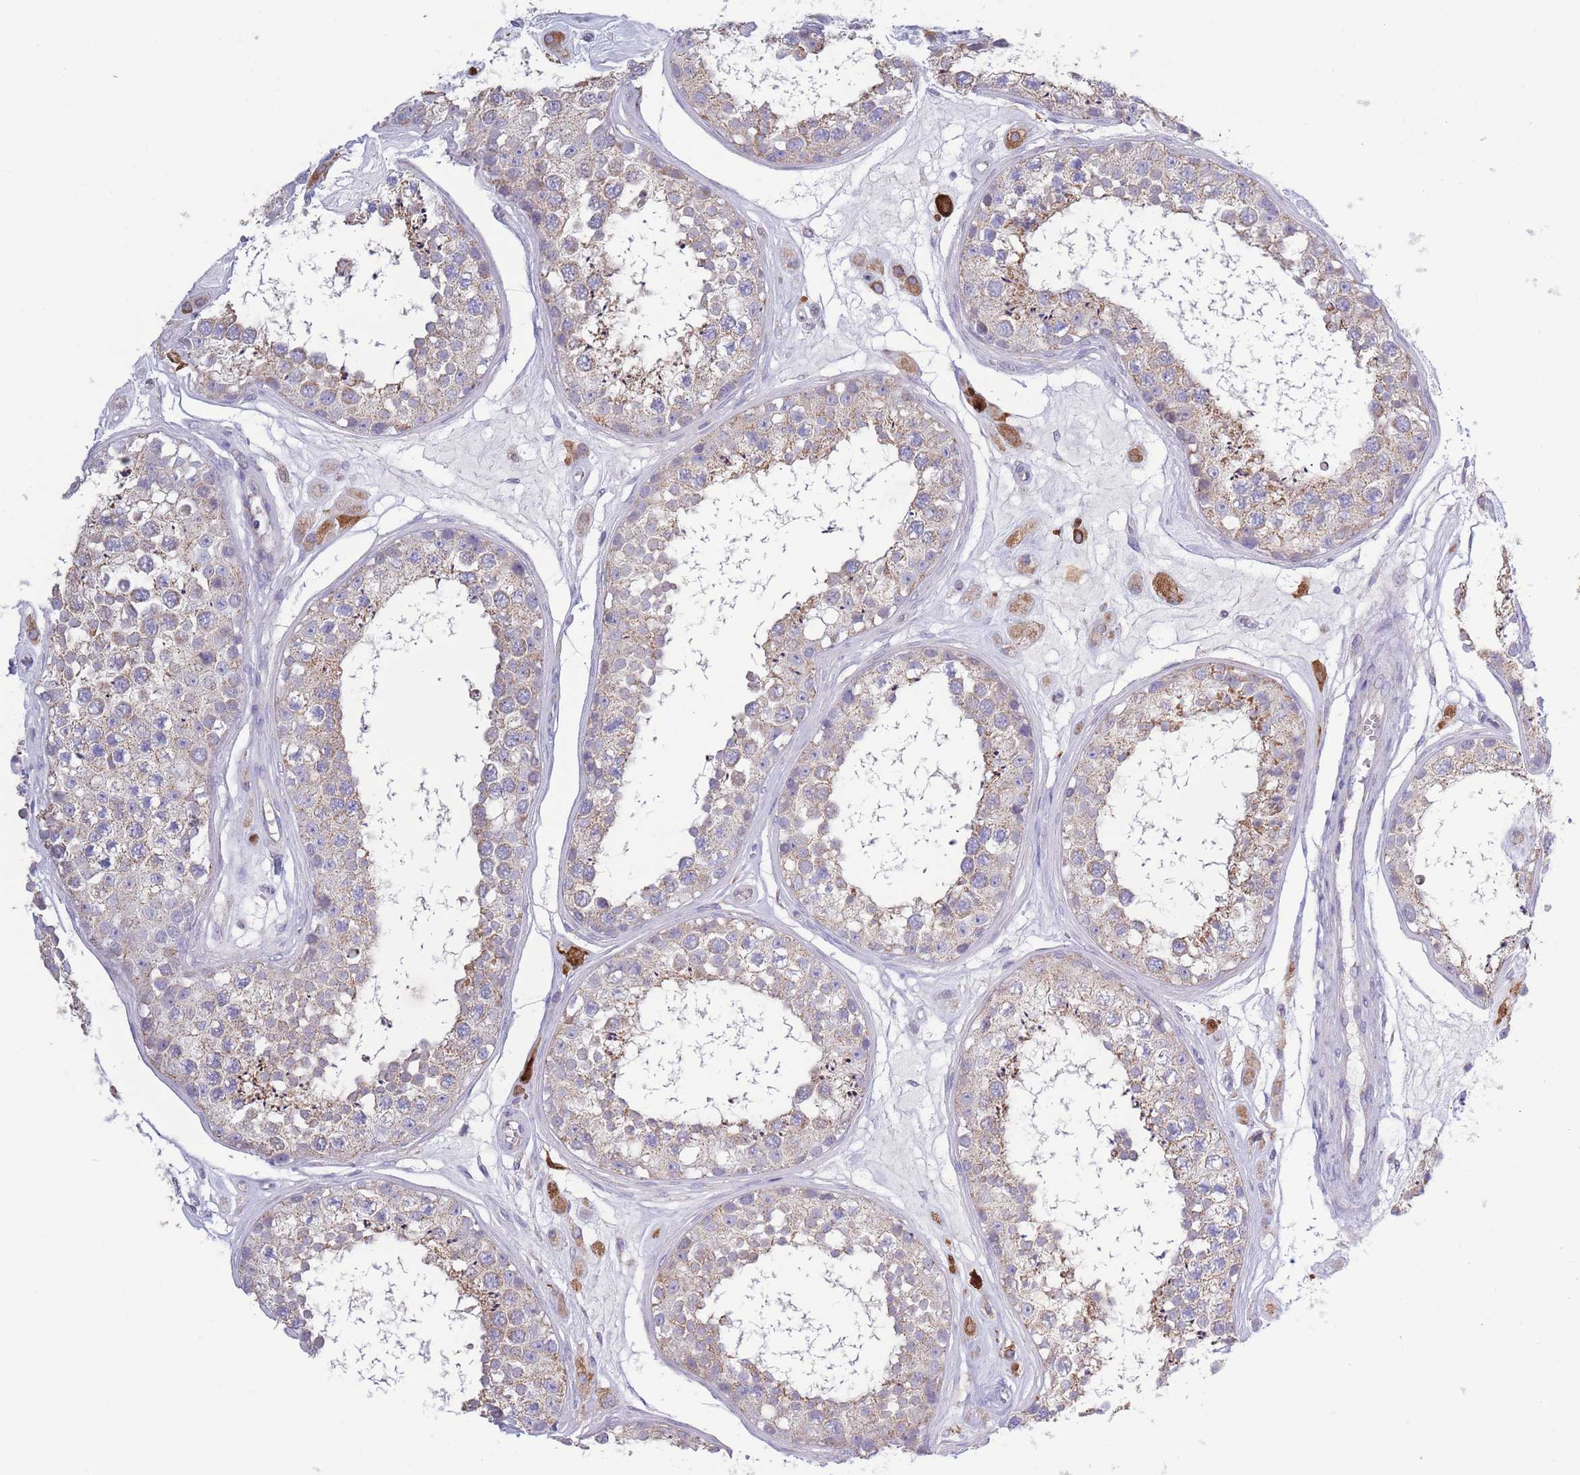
{"staining": {"intensity": "moderate", "quantity": "<25%", "location": "cytoplasmic/membranous"}, "tissue": "testis", "cell_type": "Cells in seminiferous ducts", "image_type": "normal", "snomed": [{"axis": "morphology", "description": "Normal tissue, NOS"}, {"axis": "topography", "description": "Testis"}], "caption": "Immunohistochemistry (IHC) of unremarkable testis demonstrates low levels of moderate cytoplasmic/membranous expression in about <25% of cells in seminiferous ducts.", "gene": "PDHA1", "patient": {"sex": "male", "age": 25}}